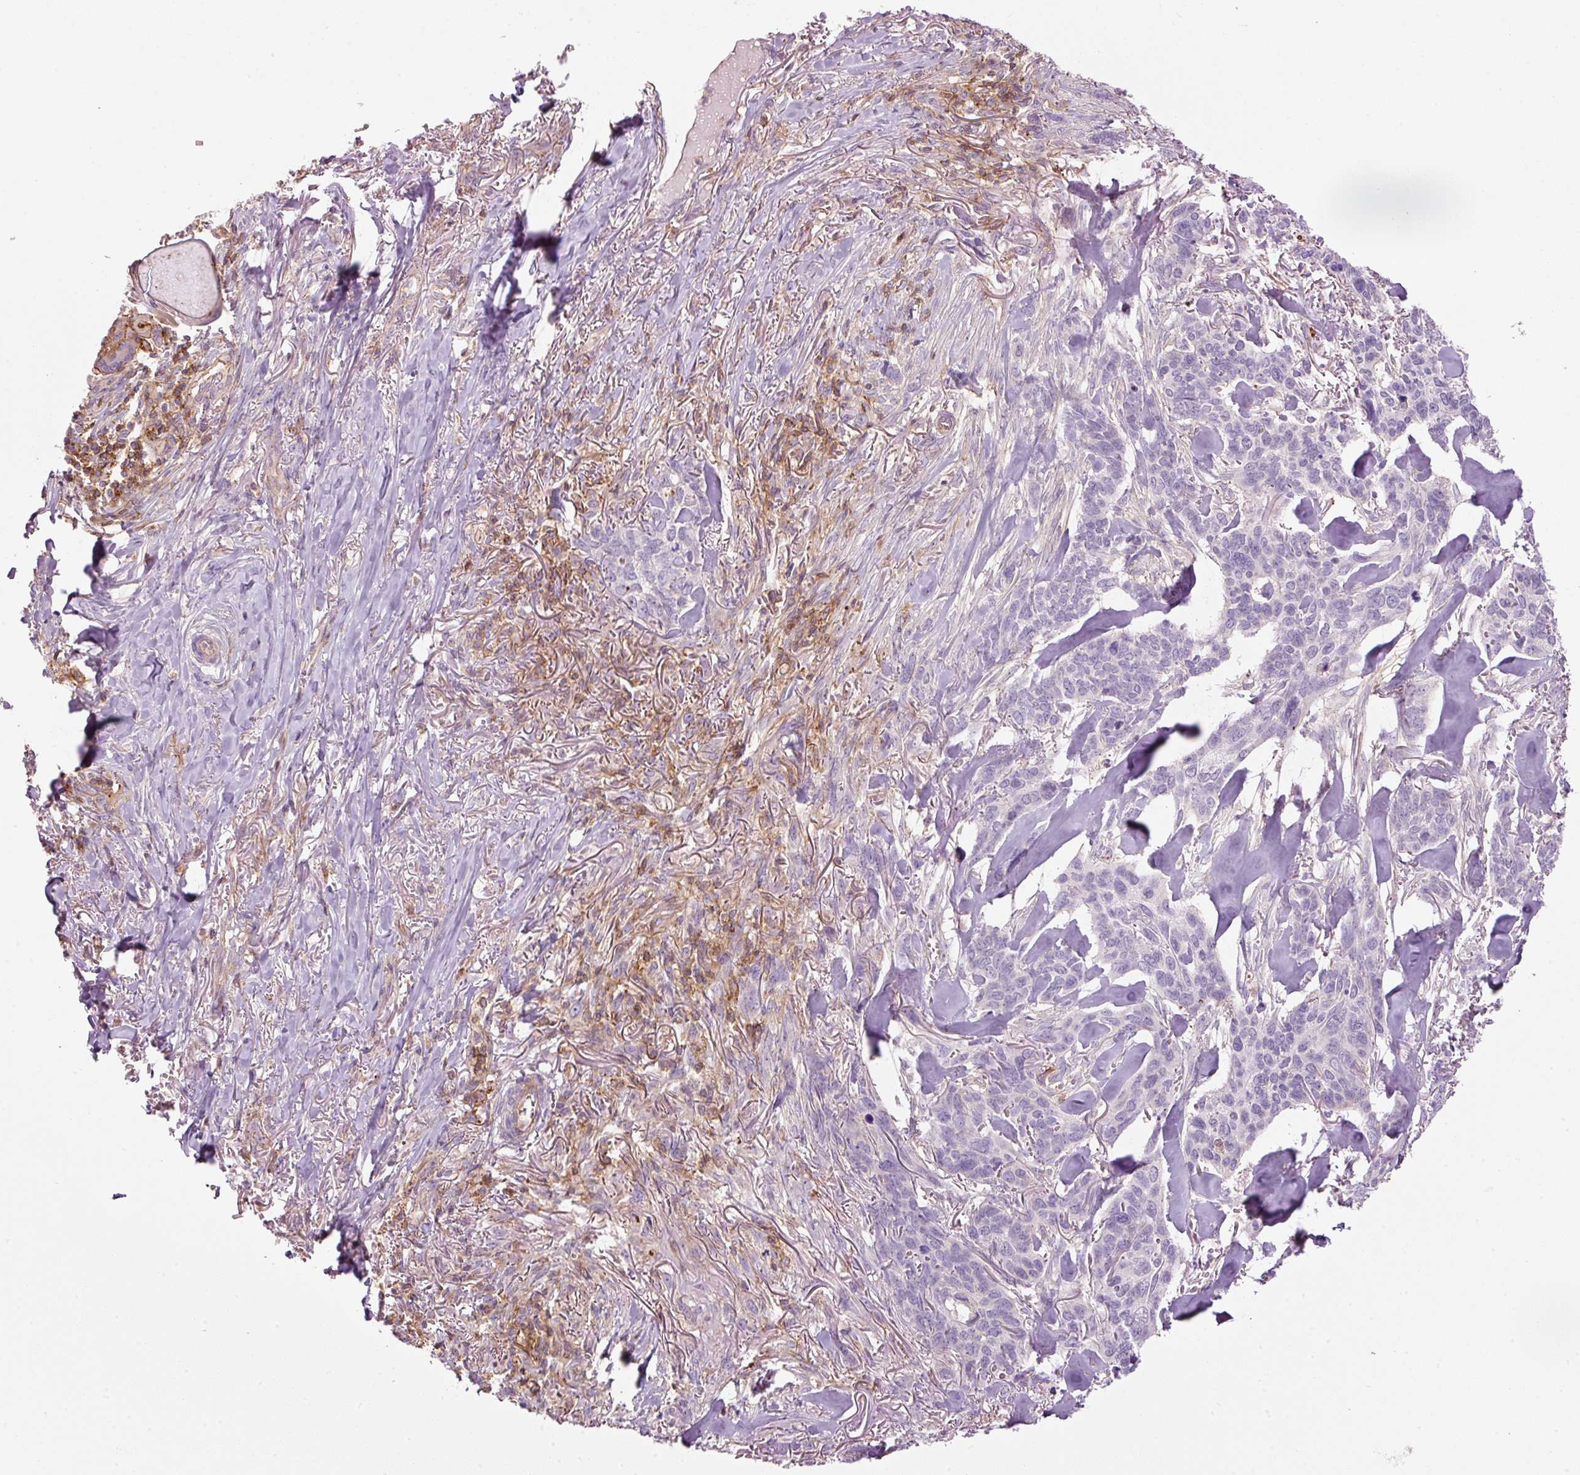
{"staining": {"intensity": "negative", "quantity": "none", "location": "none"}, "tissue": "skin cancer", "cell_type": "Tumor cells", "image_type": "cancer", "snomed": [{"axis": "morphology", "description": "Basal cell carcinoma"}, {"axis": "topography", "description": "Skin"}], "caption": "The IHC photomicrograph has no significant expression in tumor cells of skin basal cell carcinoma tissue.", "gene": "SIPA1", "patient": {"sex": "male", "age": 86}}